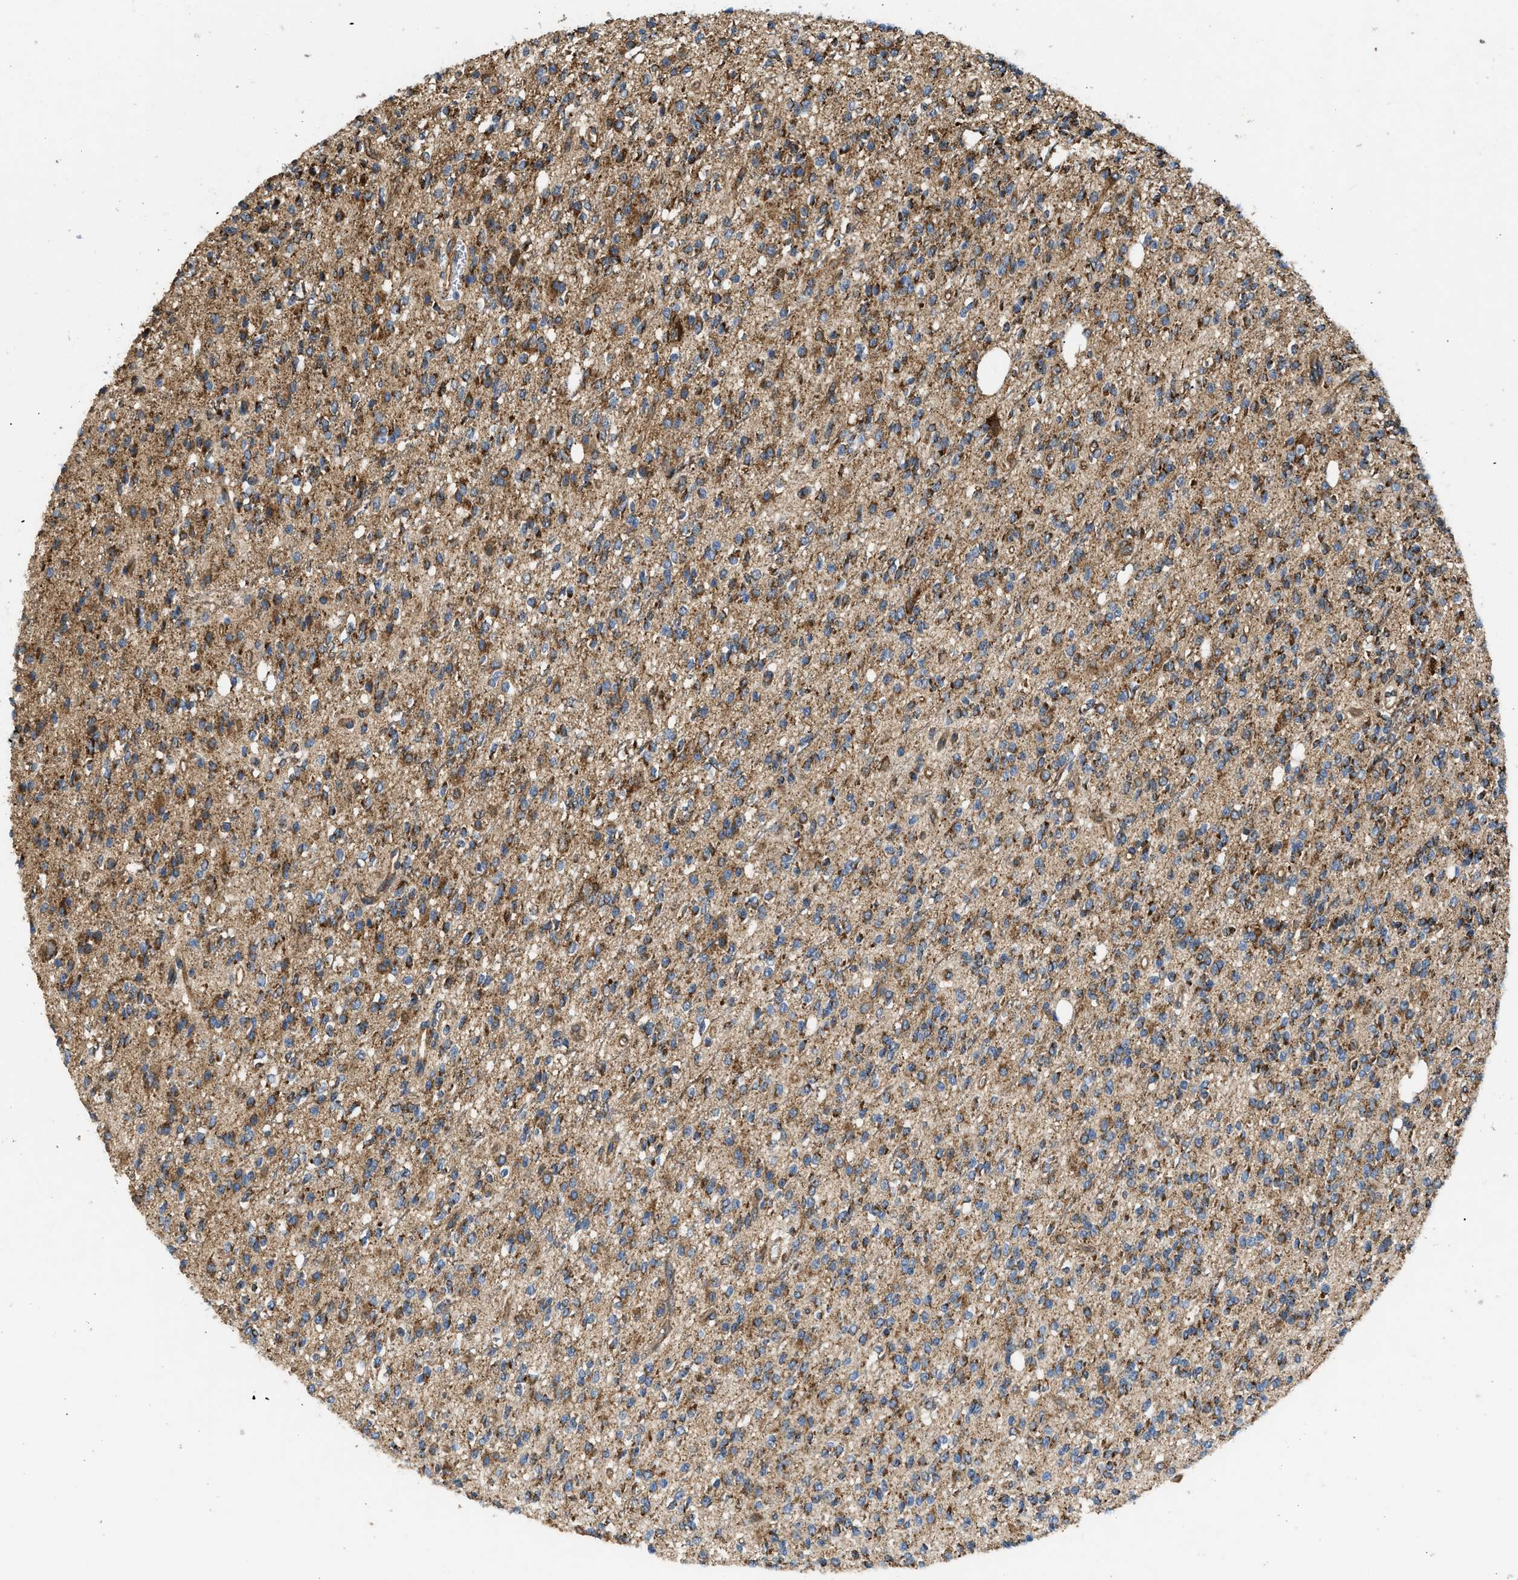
{"staining": {"intensity": "moderate", "quantity": ">75%", "location": "cytoplasmic/membranous"}, "tissue": "glioma", "cell_type": "Tumor cells", "image_type": "cancer", "snomed": [{"axis": "morphology", "description": "Glioma, malignant, High grade"}, {"axis": "topography", "description": "Brain"}], "caption": "Glioma tissue exhibits moderate cytoplasmic/membranous positivity in approximately >75% of tumor cells", "gene": "OPTN", "patient": {"sex": "male", "age": 34}}